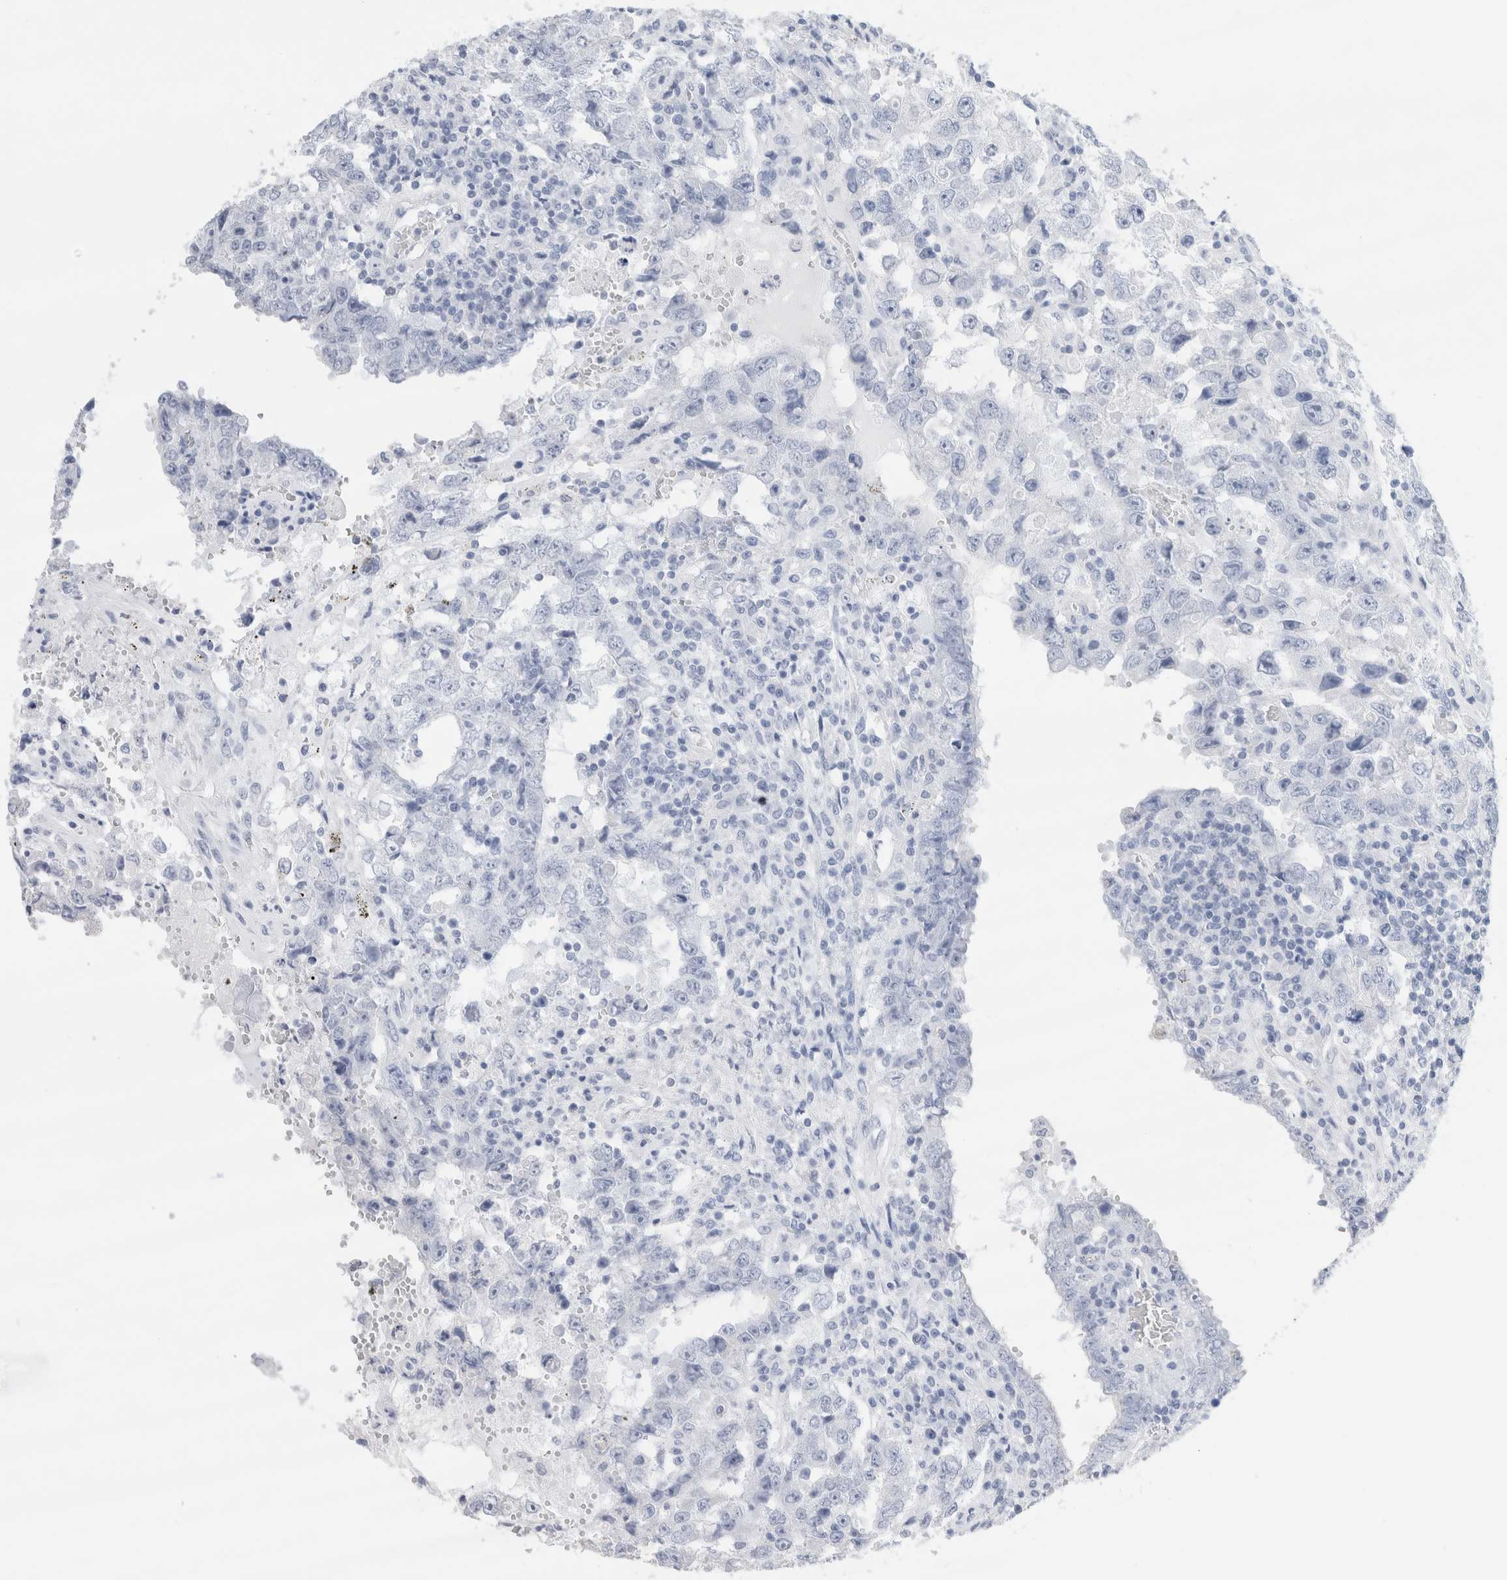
{"staining": {"intensity": "negative", "quantity": "none", "location": "none"}, "tissue": "testis cancer", "cell_type": "Tumor cells", "image_type": "cancer", "snomed": [{"axis": "morphology", "description": "Carcinoma, Embryonal, NOS"}, {"axis": "topography", "description": "Testis"}], "caption": "The micrograph demonstrates no staining of tumor cells in testis cancer.", "gene": "ECHDC2", "patient": {"sex": "male", "age": 26}}